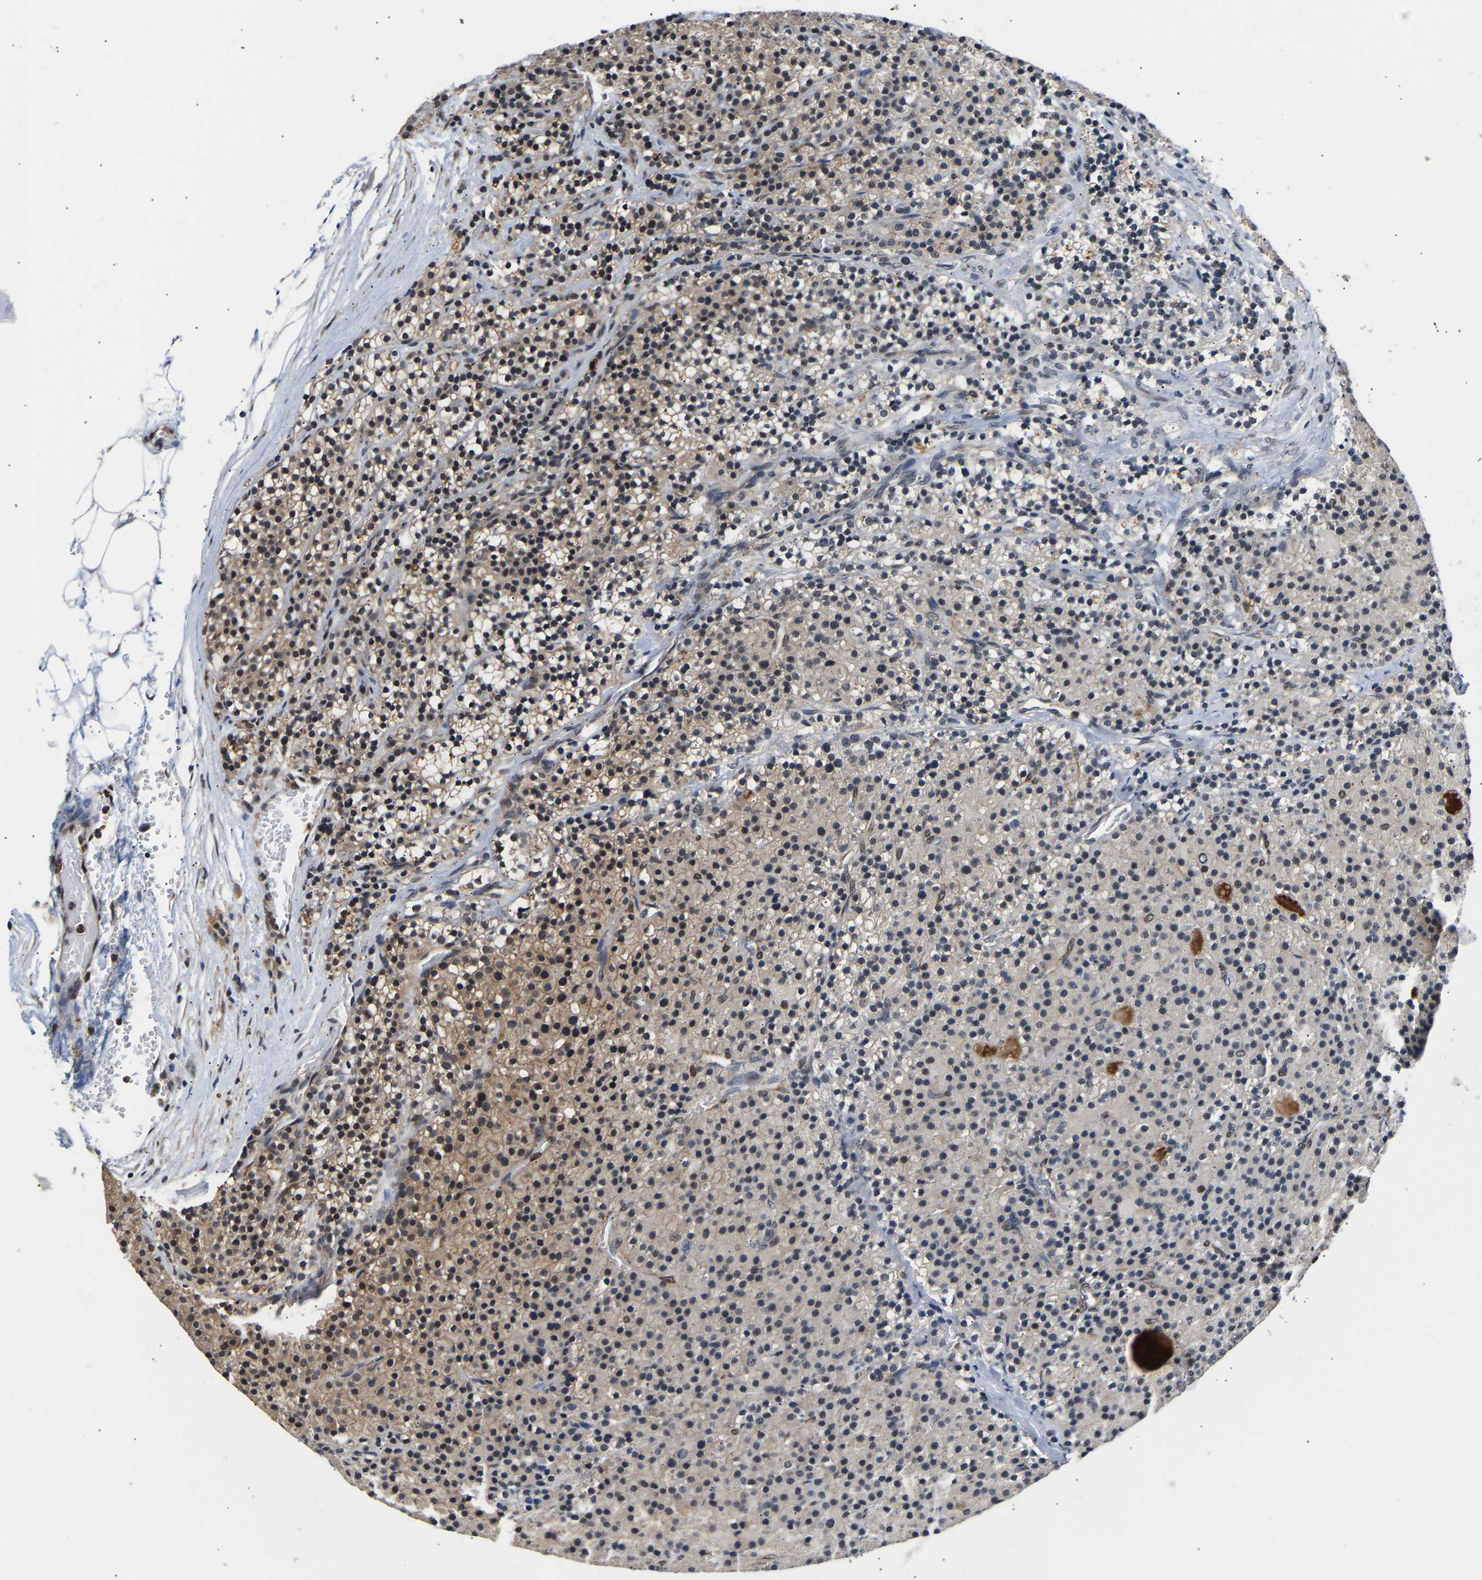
{"staining": {"intensity": "moderate", "quantity": "<25%", "location": "cytoplasmic/membranous"}, "tissue": "parathyroid gland", "cell_type": "Glandular cells", "image_type": "normal", "snomed": [{"axis": "morphology", "description": "Normal tissue, NOS"}, {"axis": "morphology", "description": "Adenoma, NOS"}, {"axis": "topography", "description": "Parathyroid gland"}], "caption": "The immunohistochemical stain labels moderate cytoplasmic/membranous staining in glandular cells of benign parathyroid gland.", "gene": "METTL16", "patient": {"sex": "male", "age": 75}}